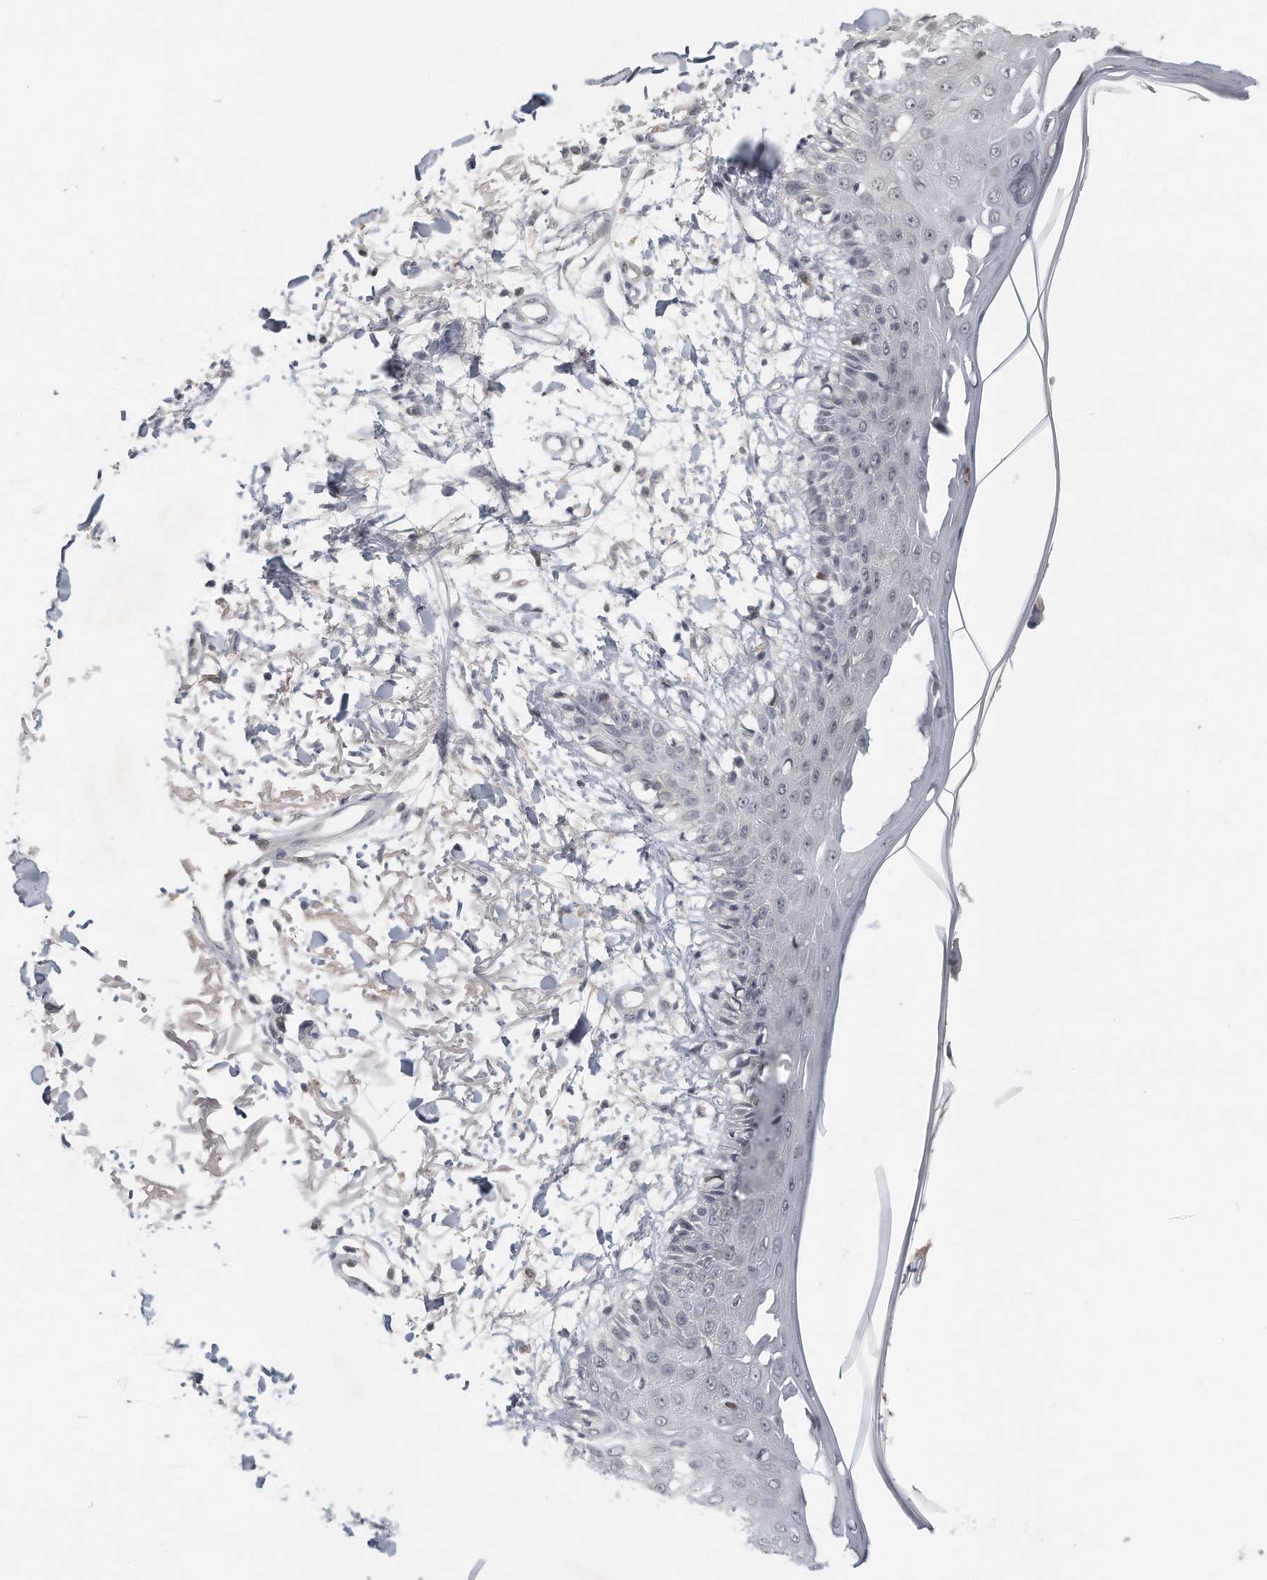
{"staining": {"intensity": "negative", "quantity": "none", "location": "none"}, "tissue": "skin", "cell_type": "Fibroblasts", "image_type": "normal", "snomed": [{"axis": "morphology", "description": "Normal tissue, NOS"}, {"axis": "morphology", "description": "Squamous cell carcinoma, NOS"}, {"axis": "topography", "description": "Skin"}, {"axis": "topography", "description": "Peripheral nerve tissue"}], "caption": "A histopathology image of skin stained for a protein demonstrates no brown staining in fibroblasts. (DAB immunohistochemistry (IHC) with hematoxylin counter stain).", "gene": "DDX43", "patient": {"sex": "male", "age": 83}}